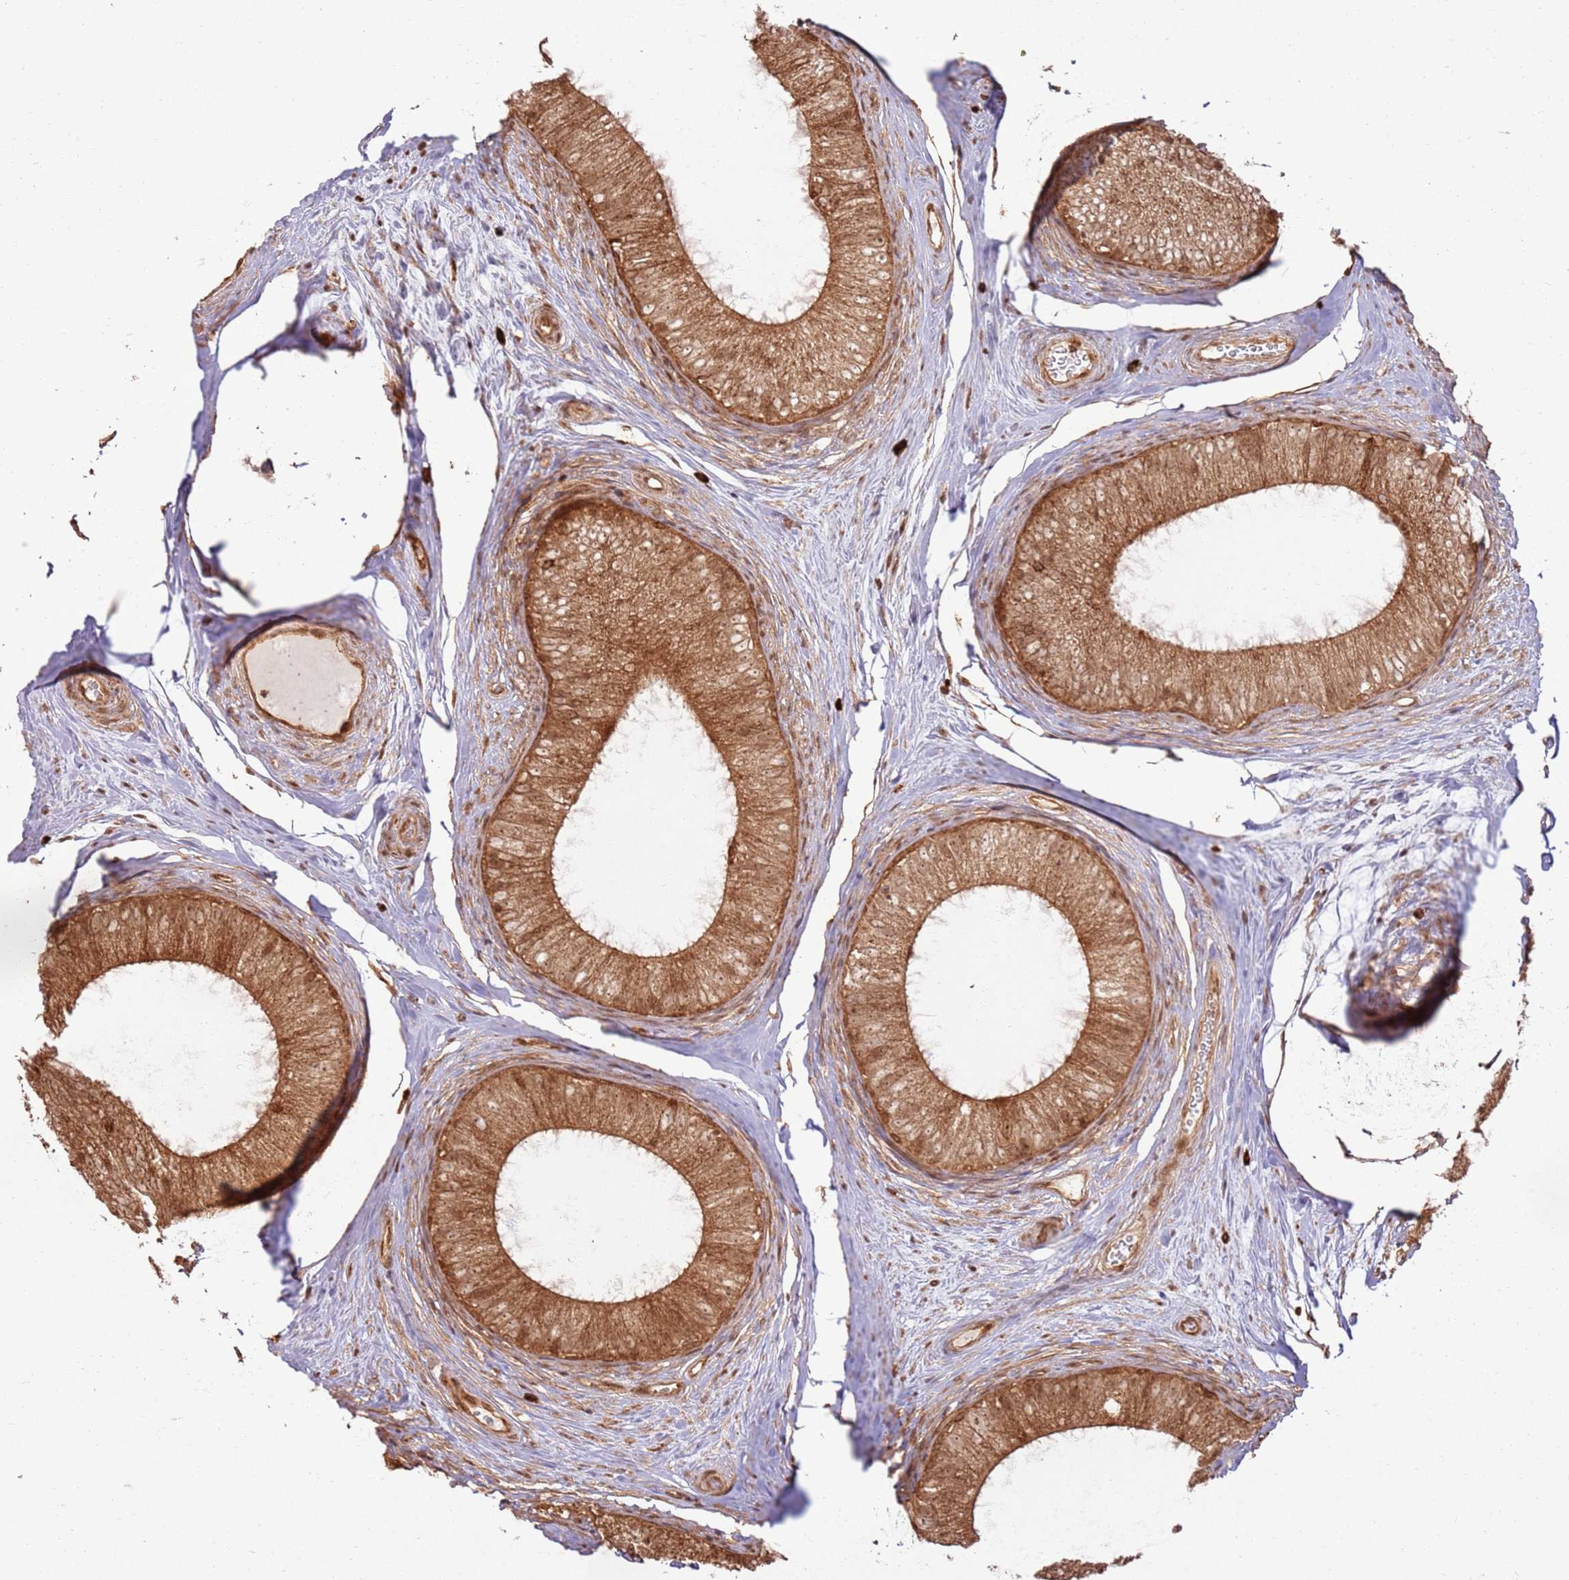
{"staining": {"intensity": "strong", "quantity": ">75%", "location": "cytoplasmic/membranous"}, "tissue": "epididymis", "cell_type": "Glandular cells", "image_type": "normal", "snomed": [{"axis": "morphology", "description": "Normal tissue, NOS"}, {"axis": "topography", "description": "Epididymis"}], "caption": "Glandular cells display high levels of strong cytoplasmic/membranous positivity in about >75% of cells in unremarkable epididymis.", "gene": "TBC1D13", "patient": {"sex": "male", "age": 34}}